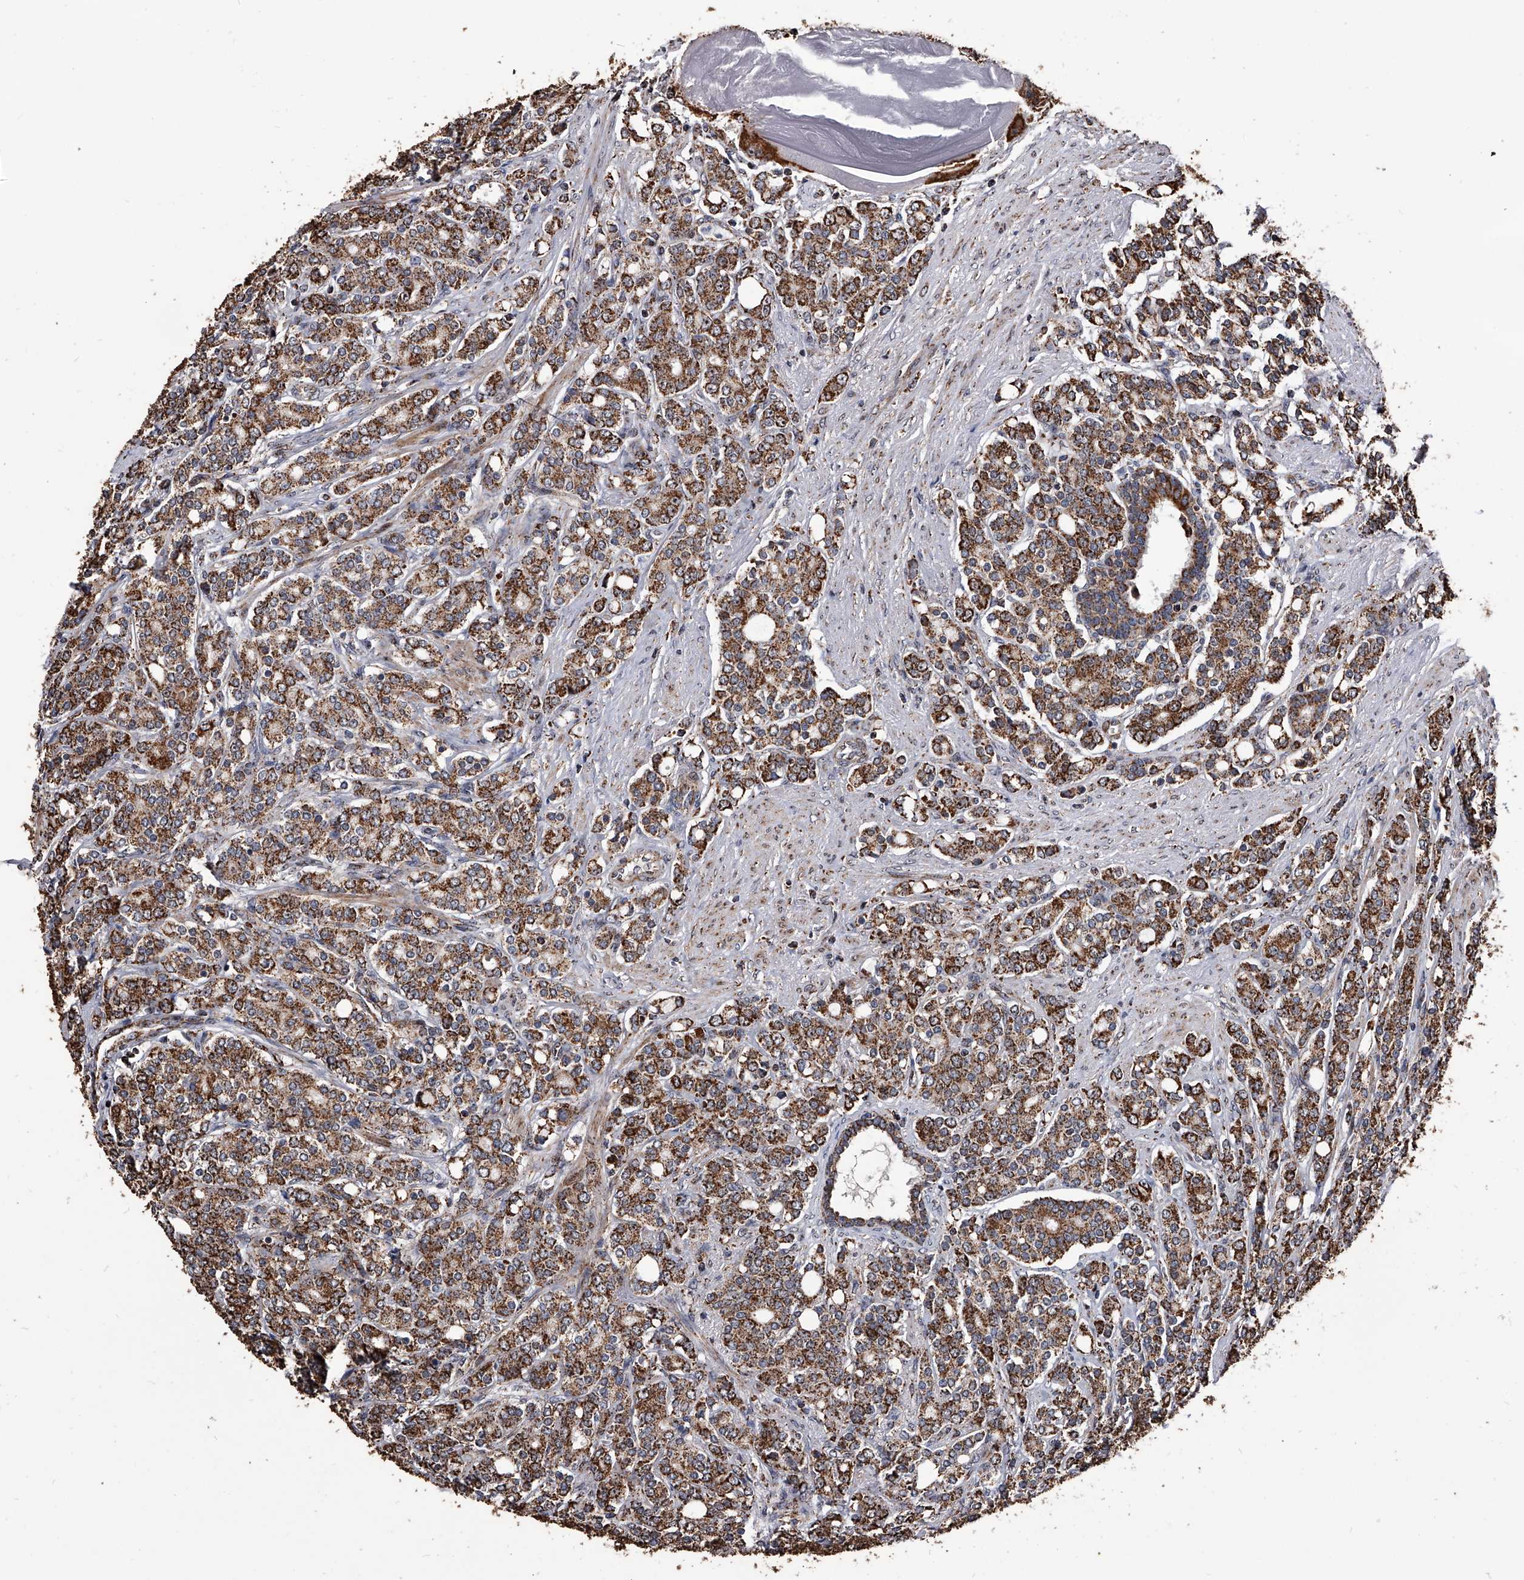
{"staining": {"intensity": "strong", "quantity": ">75%", "location": "cytoplasmic/membranous"}, "tissue": "prostate cancer", "cell_type": "Tumor cells", "image_type": "cancer", "snomed": [{"axis": "morphology", "description": "Adenocarcinoma, High grade"}, {"axis": "topography", "description": "Prostate"}], "caption": "A micrograph of prostate cancer stained for a protein exhibits strong cytoplasmic/membranous brown staining in tumor cells.", "gene": "SMPDL3A", "patient": {"sex": "male", "age": 62}}